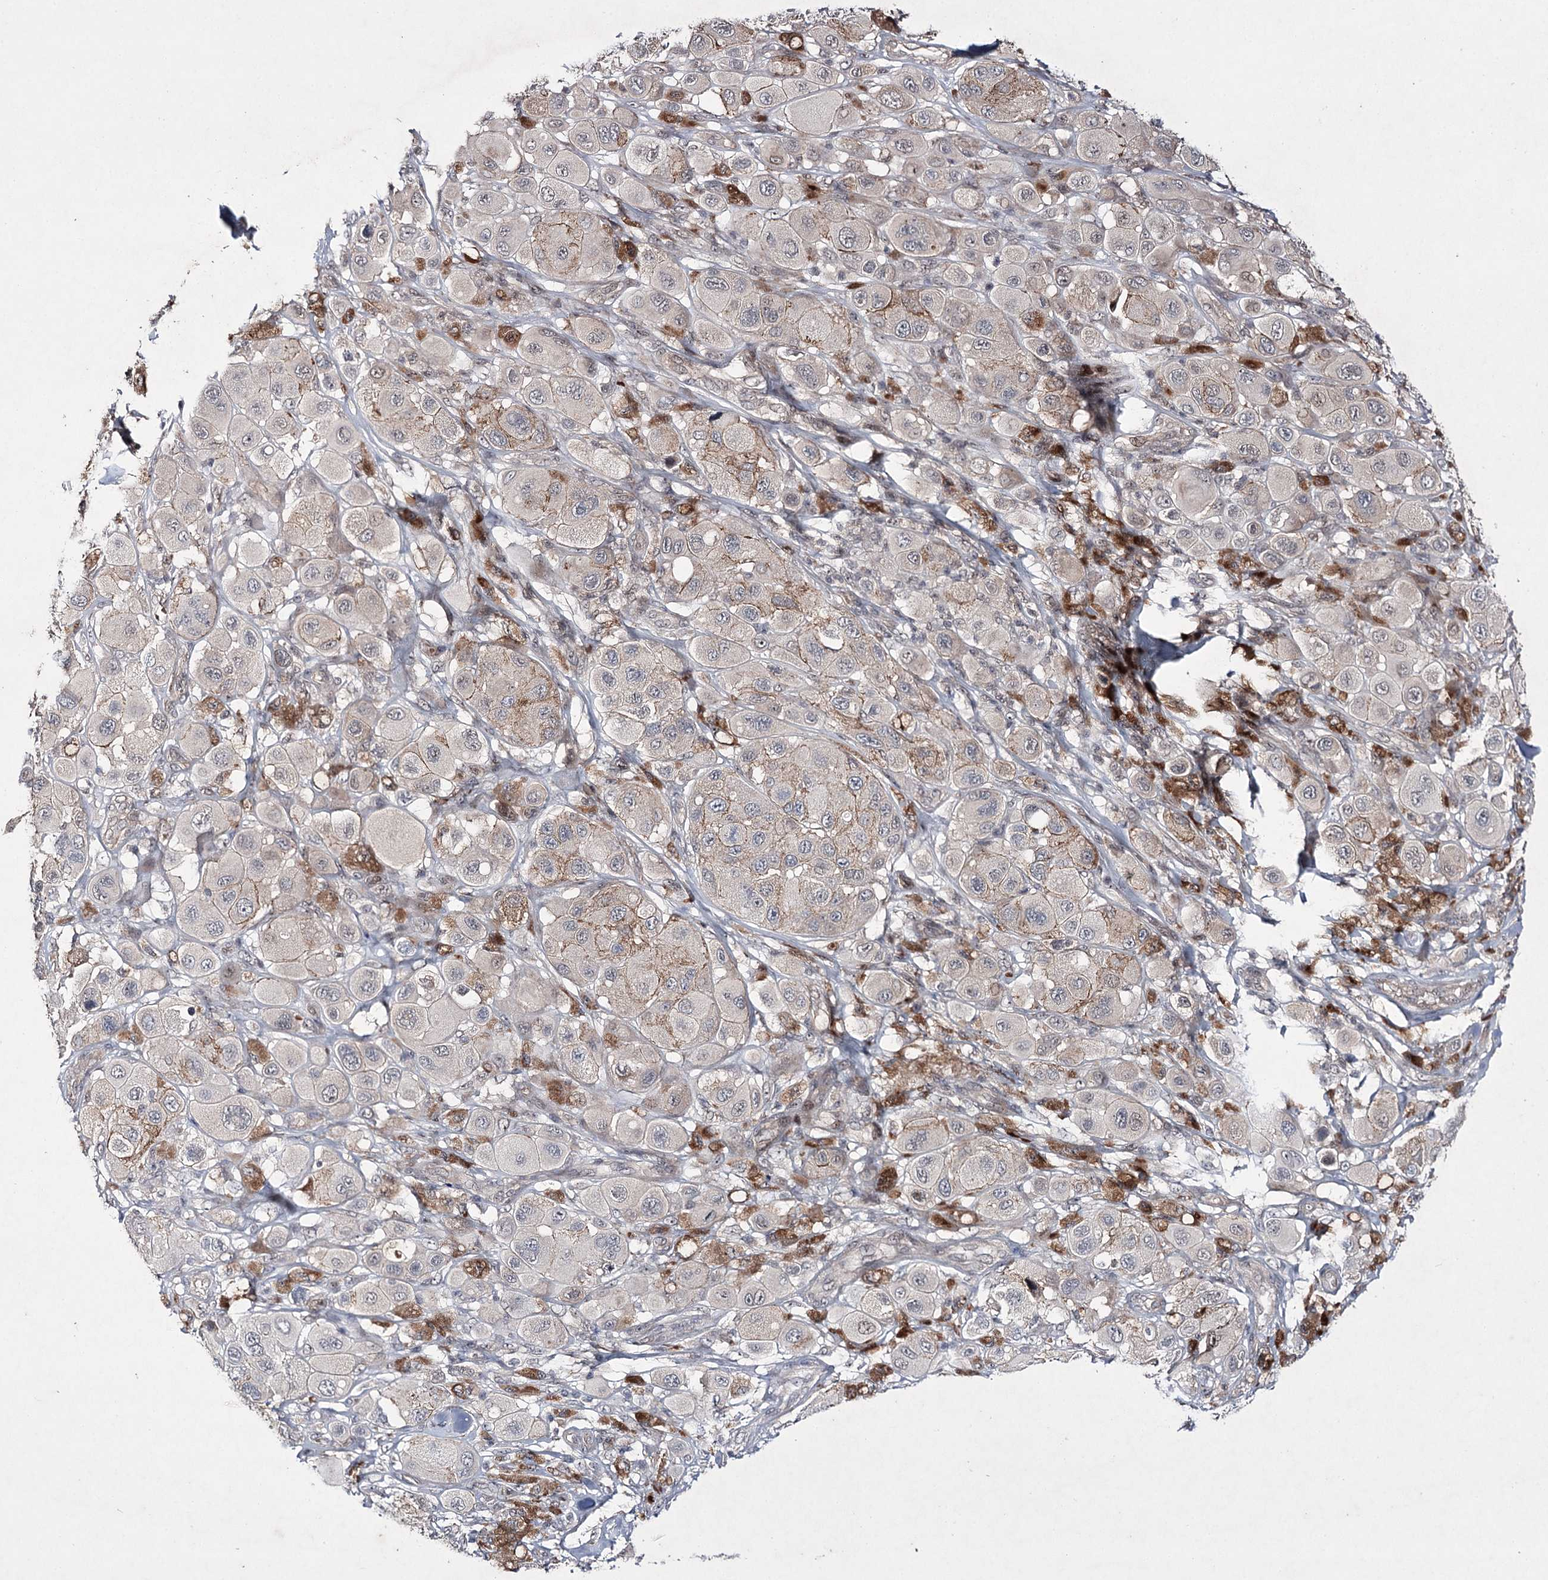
{"staining": {"intensity": "weak", "quantity": "<25%", "location": "cytoplasmic/membranous"}, "tissue": "melanoma", "cell_type": "Tumor cells", "image_type": "cancer", "snomed": [{"axis": "morphology", "description": "Malignant melanoma, Metastatic site"}, {"axis": "topography", "description": "Skin"}], "caption": "A histopathology image of human malignant melanoma (metastatic site) is negative for staining in tumor cells. (DAB immunohistochemistry (IHC) with hematoxylin counter stain).", "gene": "HOXC11", "patient": {"sex": "male", "age": 41}}